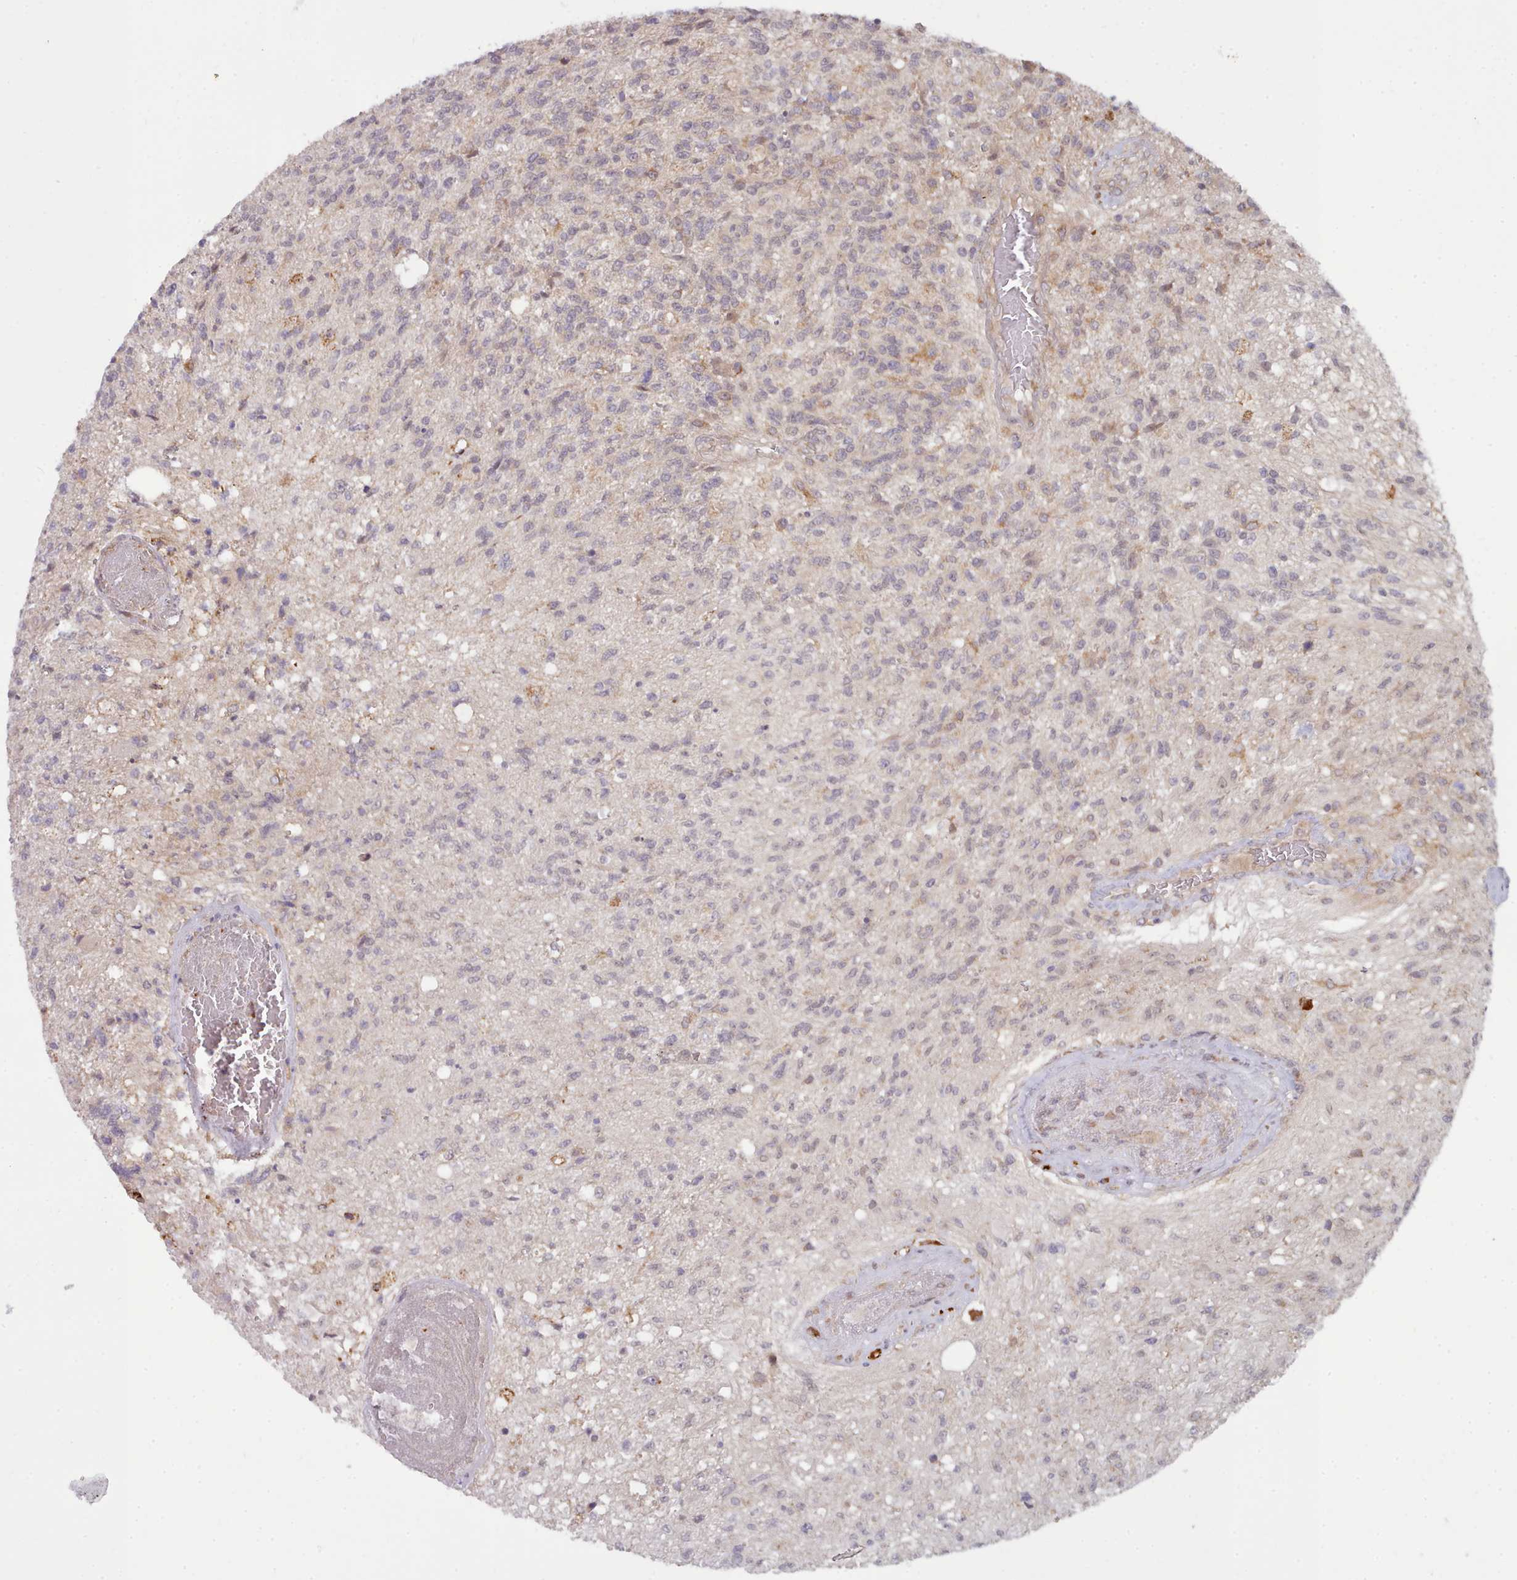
{"staining": {"intensity": "weak", "quantity": "<25%", "location": "cytoplasmic/membranous"}, "tissue": "glioma", "cell_type": "Tumor cells", "image_type": "cancer", "snomed": [{"axis": "morphology", "description": "Glioma, malignant, High grade"}, {"axis": "topography", "description": "Brain"}], "caption": "The immunohistochemistry (IHC) image has no significant positivity in tumor cells of malignant high-grade glioma tissue.", "gene": "TRIM26", "patient": {"sex": "male", "age": 56}}